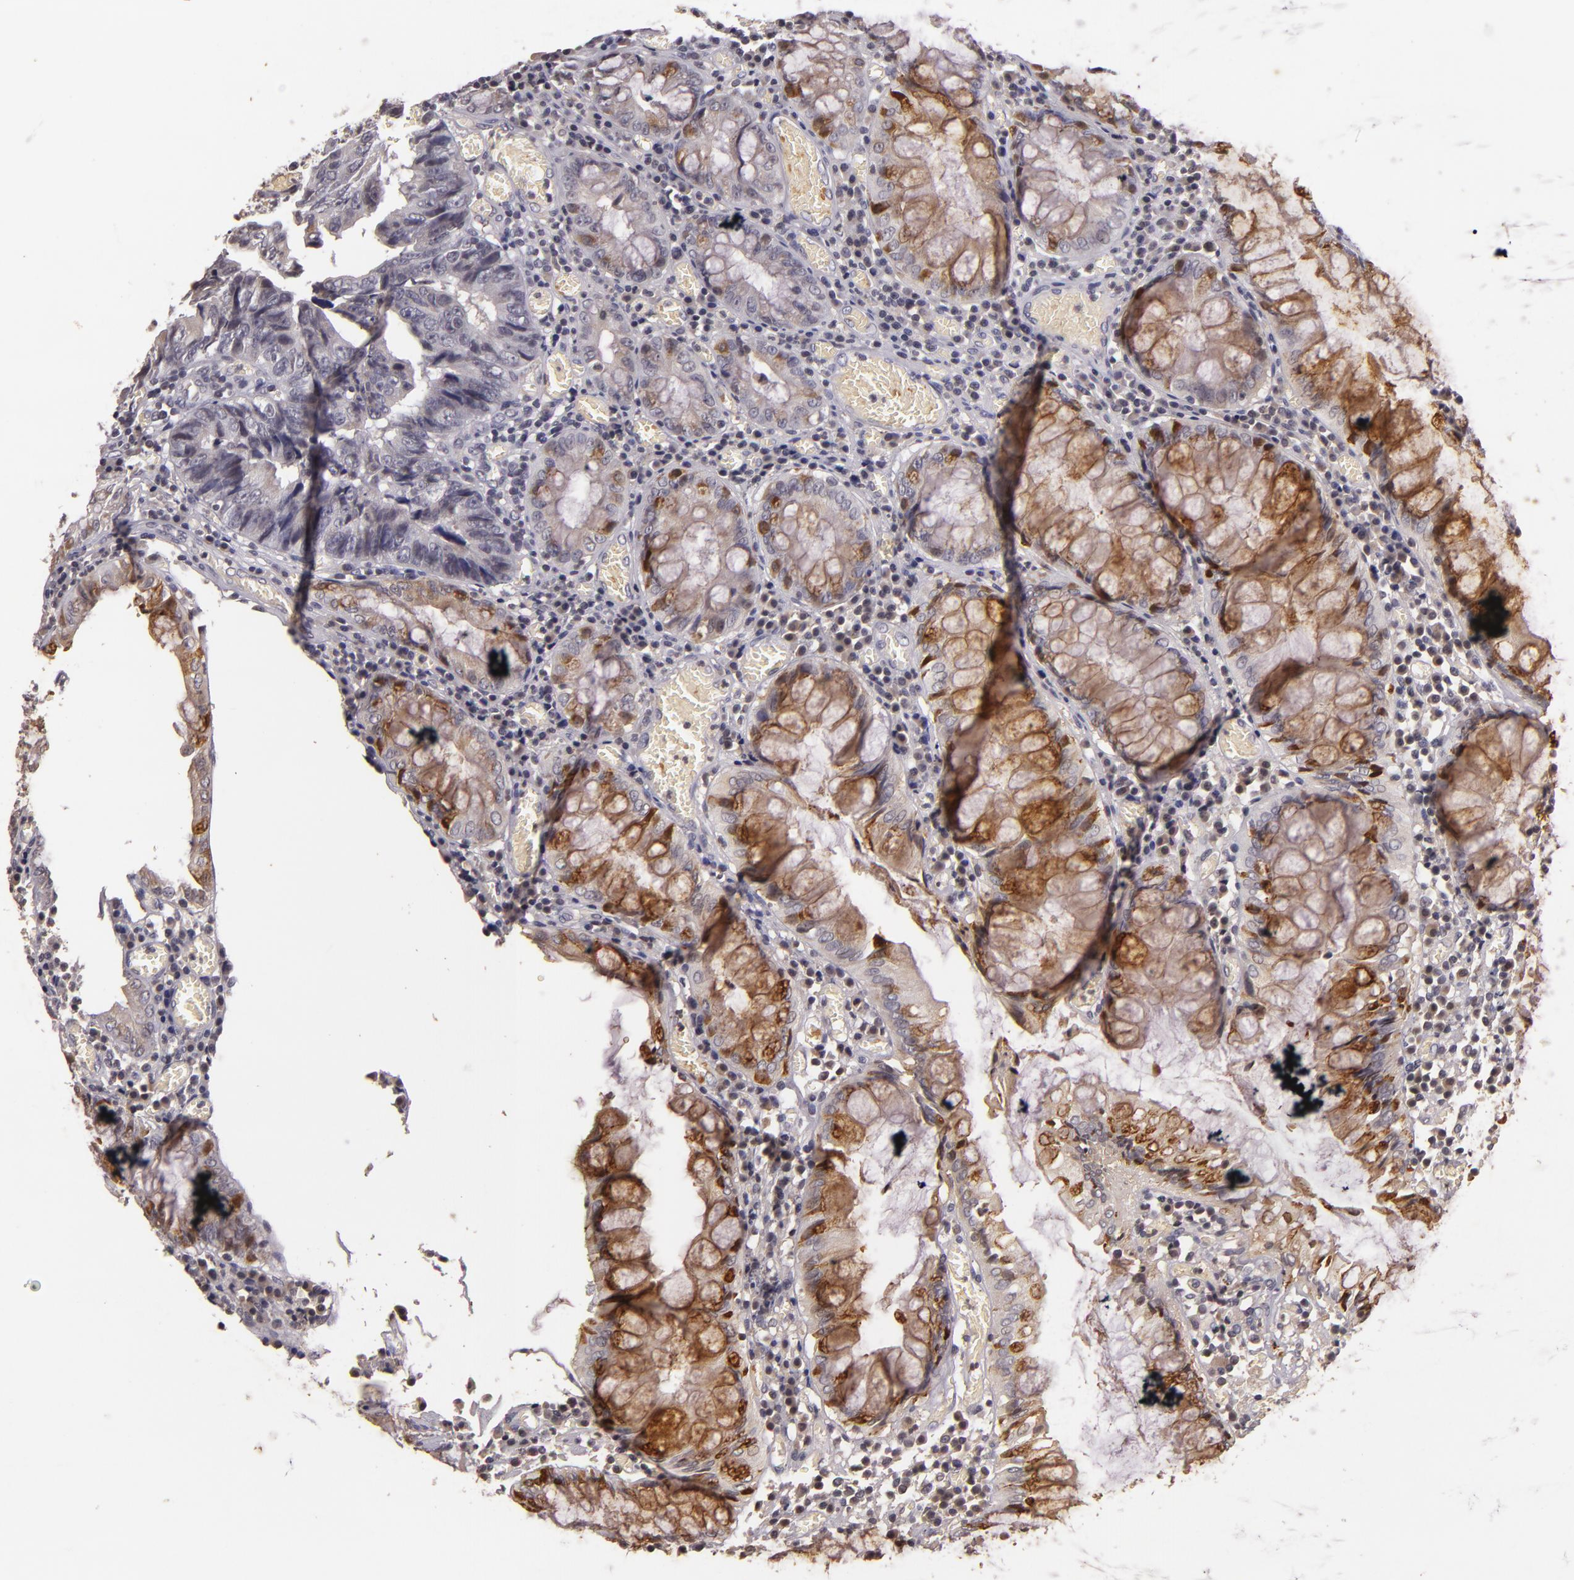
{"staining": {"intensity": "negative", "quantity": "none", "location": "none"}, "tissue": "colorectal cancer", "cell_type": "Tumor cells", "image_type": "cancer", "snomed": [{"axis": "morphology", "description": "Adenocarcinoma, NOS"}, {"axis": "topography", "description": "Rectum"}], "caption": "Immunohistochemistry of colorectal cancer shows no expression in tumor cells.", "gene": "TFF1", "patient": {"sex": "female", "age": 98}}